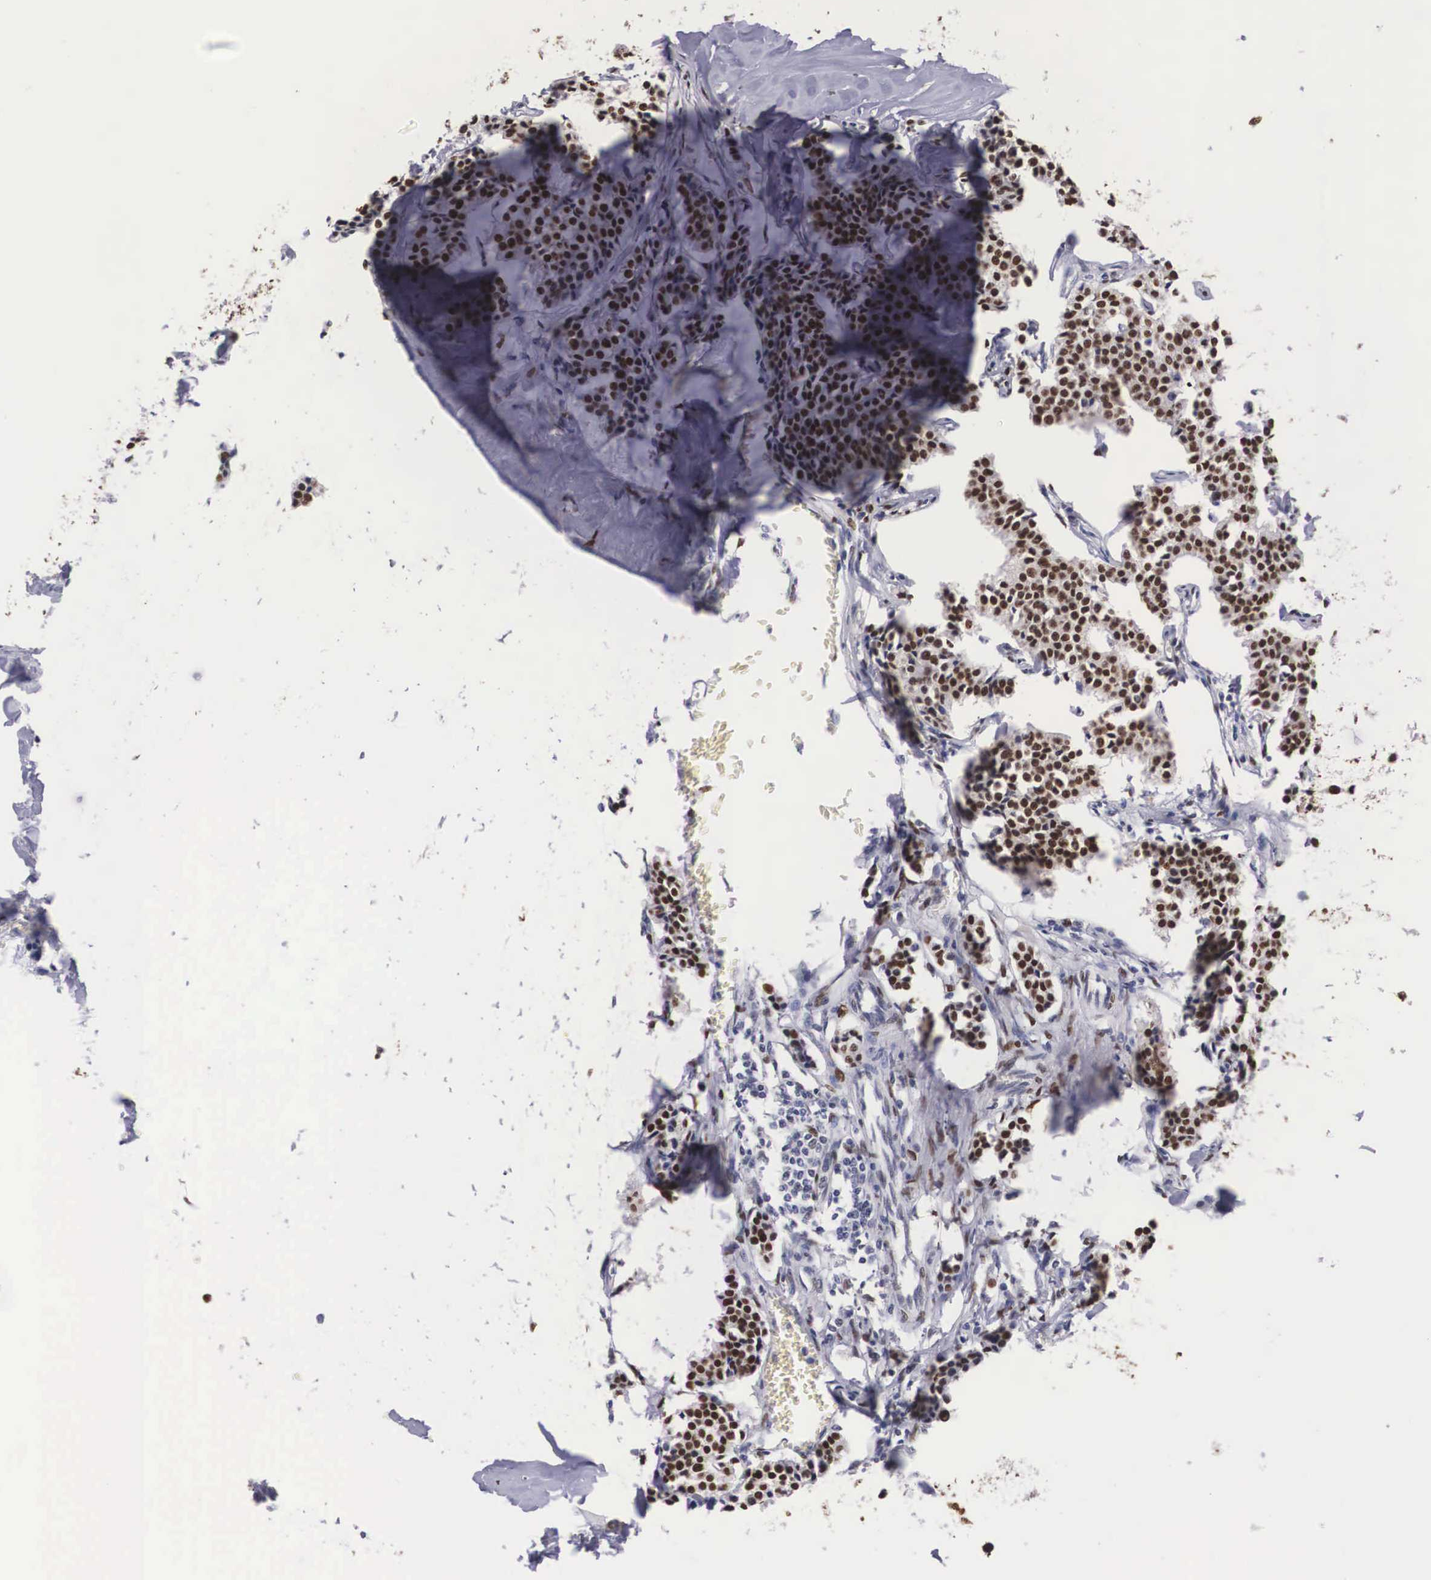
{"staining": {"intensity": "strong", "quantity": ">75%", "location": "nuclear"}, "tissue": "carcinoid", "cell_type": "Tumor cells", "image_type": "cancer", "snomed": [{"axis": "morphology", "description": "Carcinoid, malignant, NOS"}, {"axis": "topography", "description": "Small intestine"}], "caption": "IHC image of neoplastic tissue: carcinoid (malignant) stained using immunohistochemistry demonstrates high levels of strong protein expression localized specifically in the nuclear of tumor cells, appearing as a nuclear brown color.", "gene": "KHDRBS3", "patient": {"sex": "male", "age": 63}}